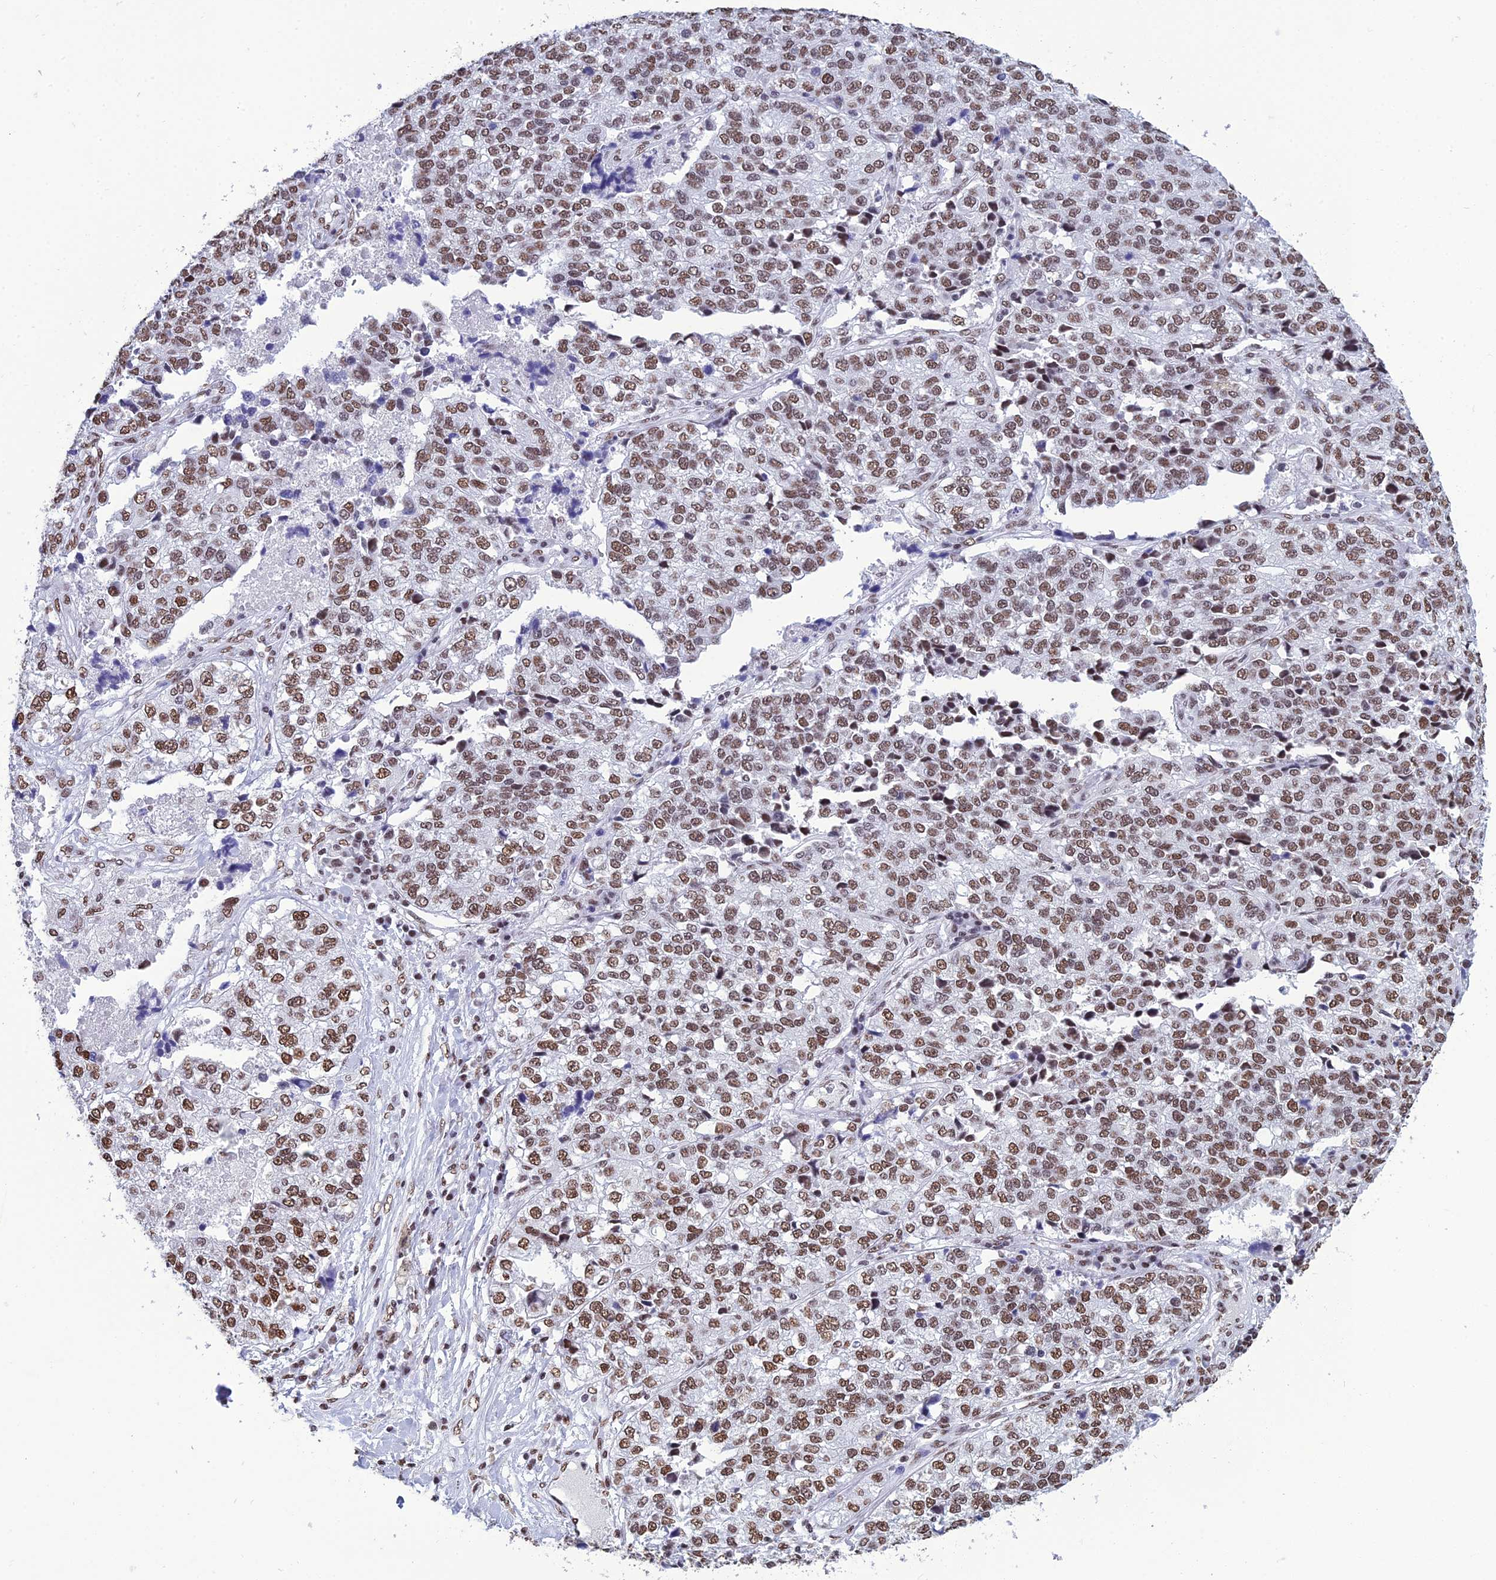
{"staining": {"intensity": "moderate", "quantity": ">75%", "location": "nuclear"}, "tissue": "lung cancer", "cell_type": "Tumor cells", "image_type": "cancer", "snomed": [{"axis": "morphology", "description": "Adenocarcinoma, NOS"}, {"axis": "topography", "description": "Lung"}], "caption": "This is an image of immunohistochemistry (IHC) staining of lung cancer, which shows moderate expression in the nuclear of tumor cells.", "gene": "PRAMEF12", "patient": {"sex": "male", "age": 49}}